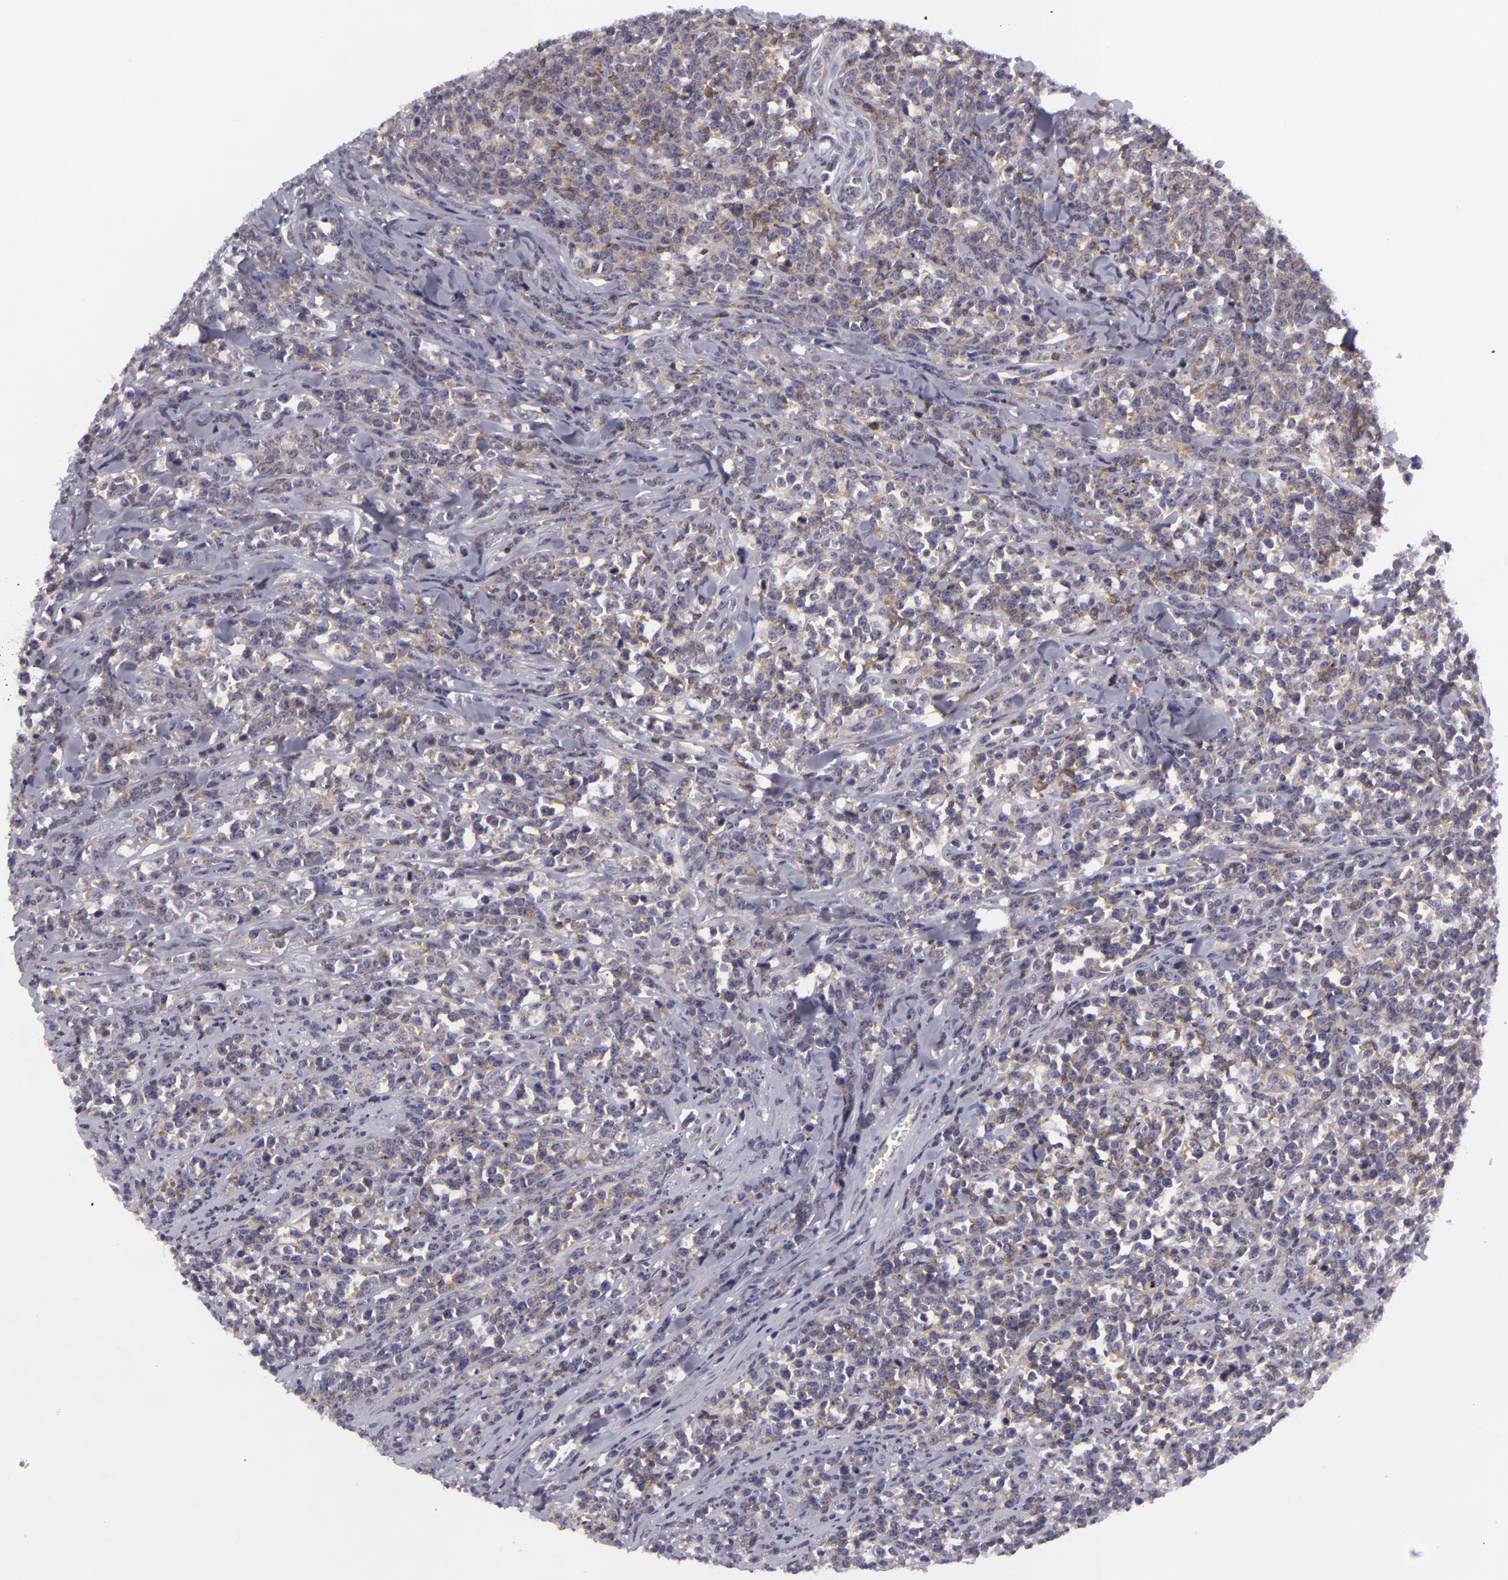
{"staining": {"intensity": "weak", "quantity": "25%-75%", "location": "cytoplasmic/membranous"}, "tissue": "lymphoma", "cell_type": "Tumor cells", "image_type": "cancer", "snomed": [{"axis": "morphology", "description": "Malignant lymphoma, non-Hodgkin's type, High grade"}, {"axis": "topography", "description": "Small intestine"}, {"axis": "topography", "description": "Colon"}], "caption": "A micrograph of lymphoma stained for a protein displays weak cytoplasmic/membranous brown staining in tumor cells.", "gene": "KCNAB2", "patient": {"sex": "male", "age": 8}}